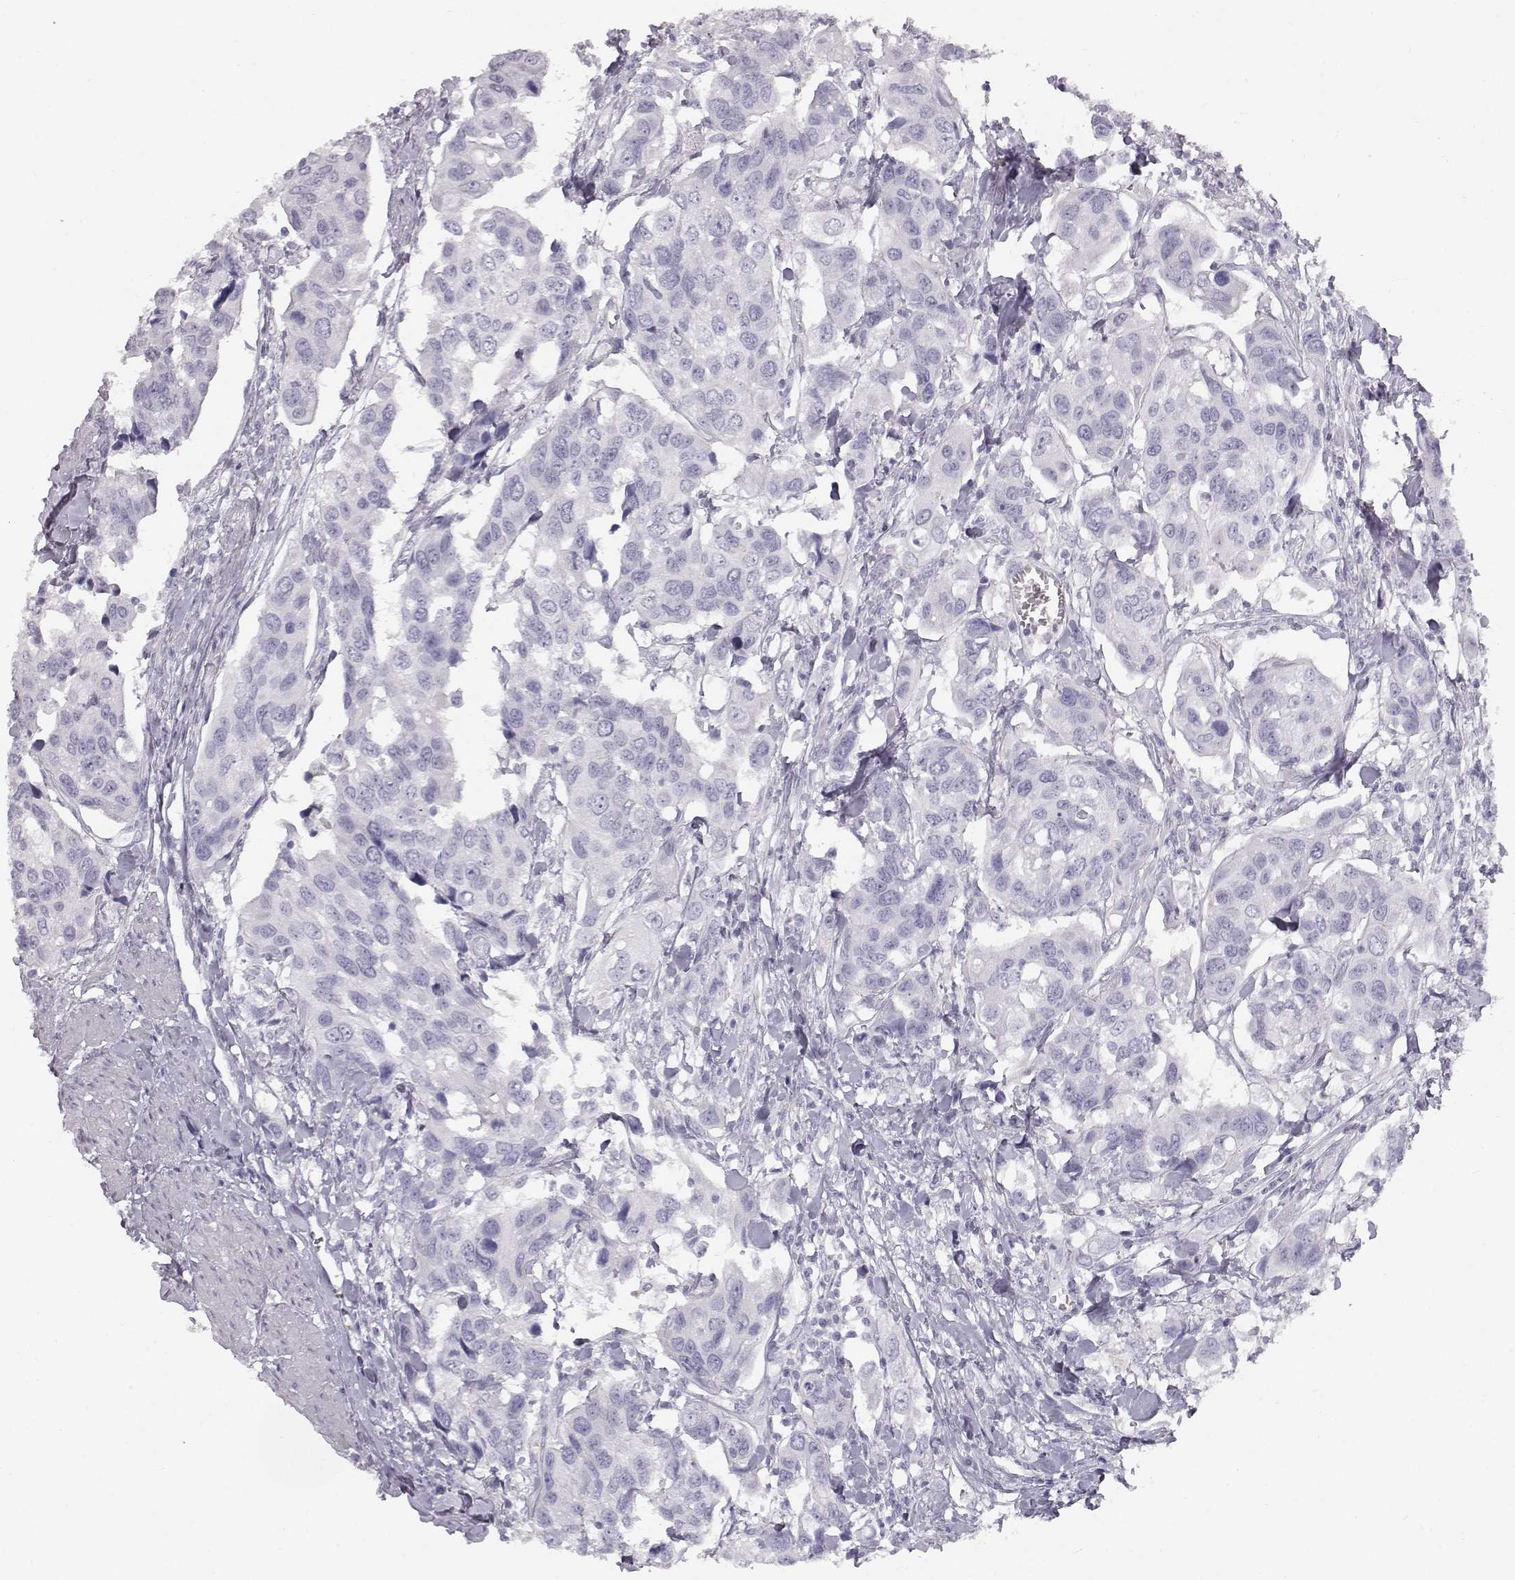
{"staining": {"intensity": "negative", "quantity": "none", "location": "none"}, "tissue": "urothelial cancer", "cell_type": "Tumor cells", "image_type": "cancer", "snomed": [{"axis": "morphology", "description": "Urothelial carcinoma, High grade"}, {"axis": "topography", "description": "Urinary bladder"}], "caption": "The photomicrograph demonstrates no staining of tumor cells in urothelial carcinoma (high-grade).", "gene": "KRTAP16-1", "patient": {"sex": "male", "age": 60}}